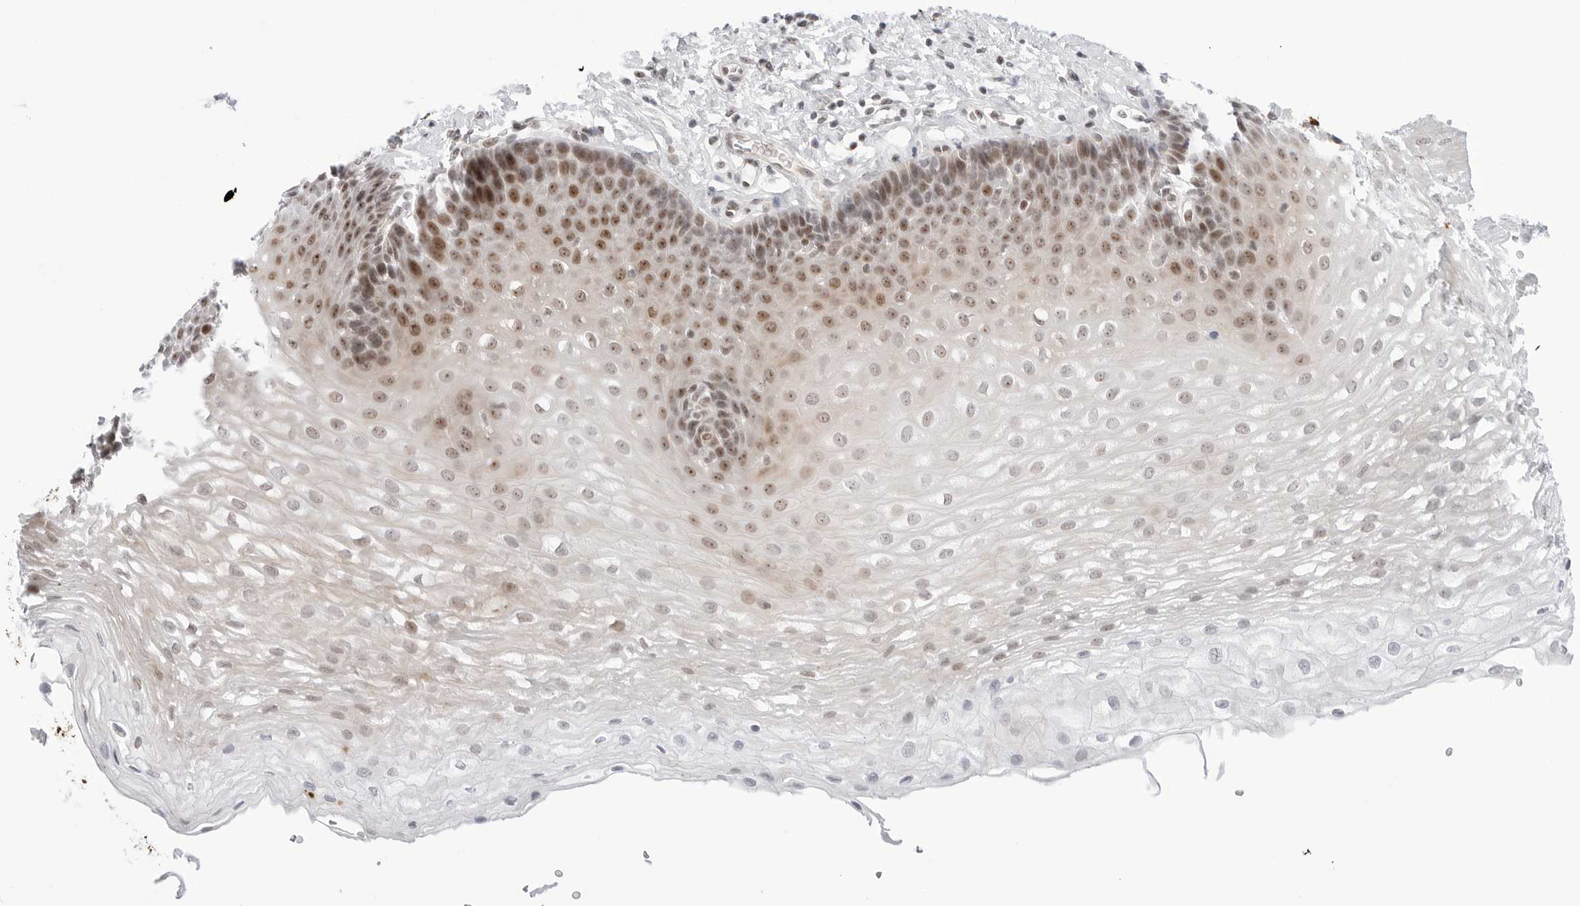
{"staining": {"intensity": "moderate", "quantity": "25%-75%", "location": "nuclear"}, "tissue": "esophagus", "cell_type": "Squamous epithelial cells", "image_type": "normal", "snomed": [{"axis": "morphology", "description": "Normal tissue, NOS"}, {"axis": "topography", "description": "Esophagus"}], "caption": "High-power microscopy captured an immunohistochemistry image of normal esophagus, revealing moderate nuclear staining in approximately 25%-75% of squamous epithelial cells. (brown staining indicates protein expression, while blue staining denotes nuclei).", "gene": "C1orf162", "patient": {"sex": "female", "age": 66}}